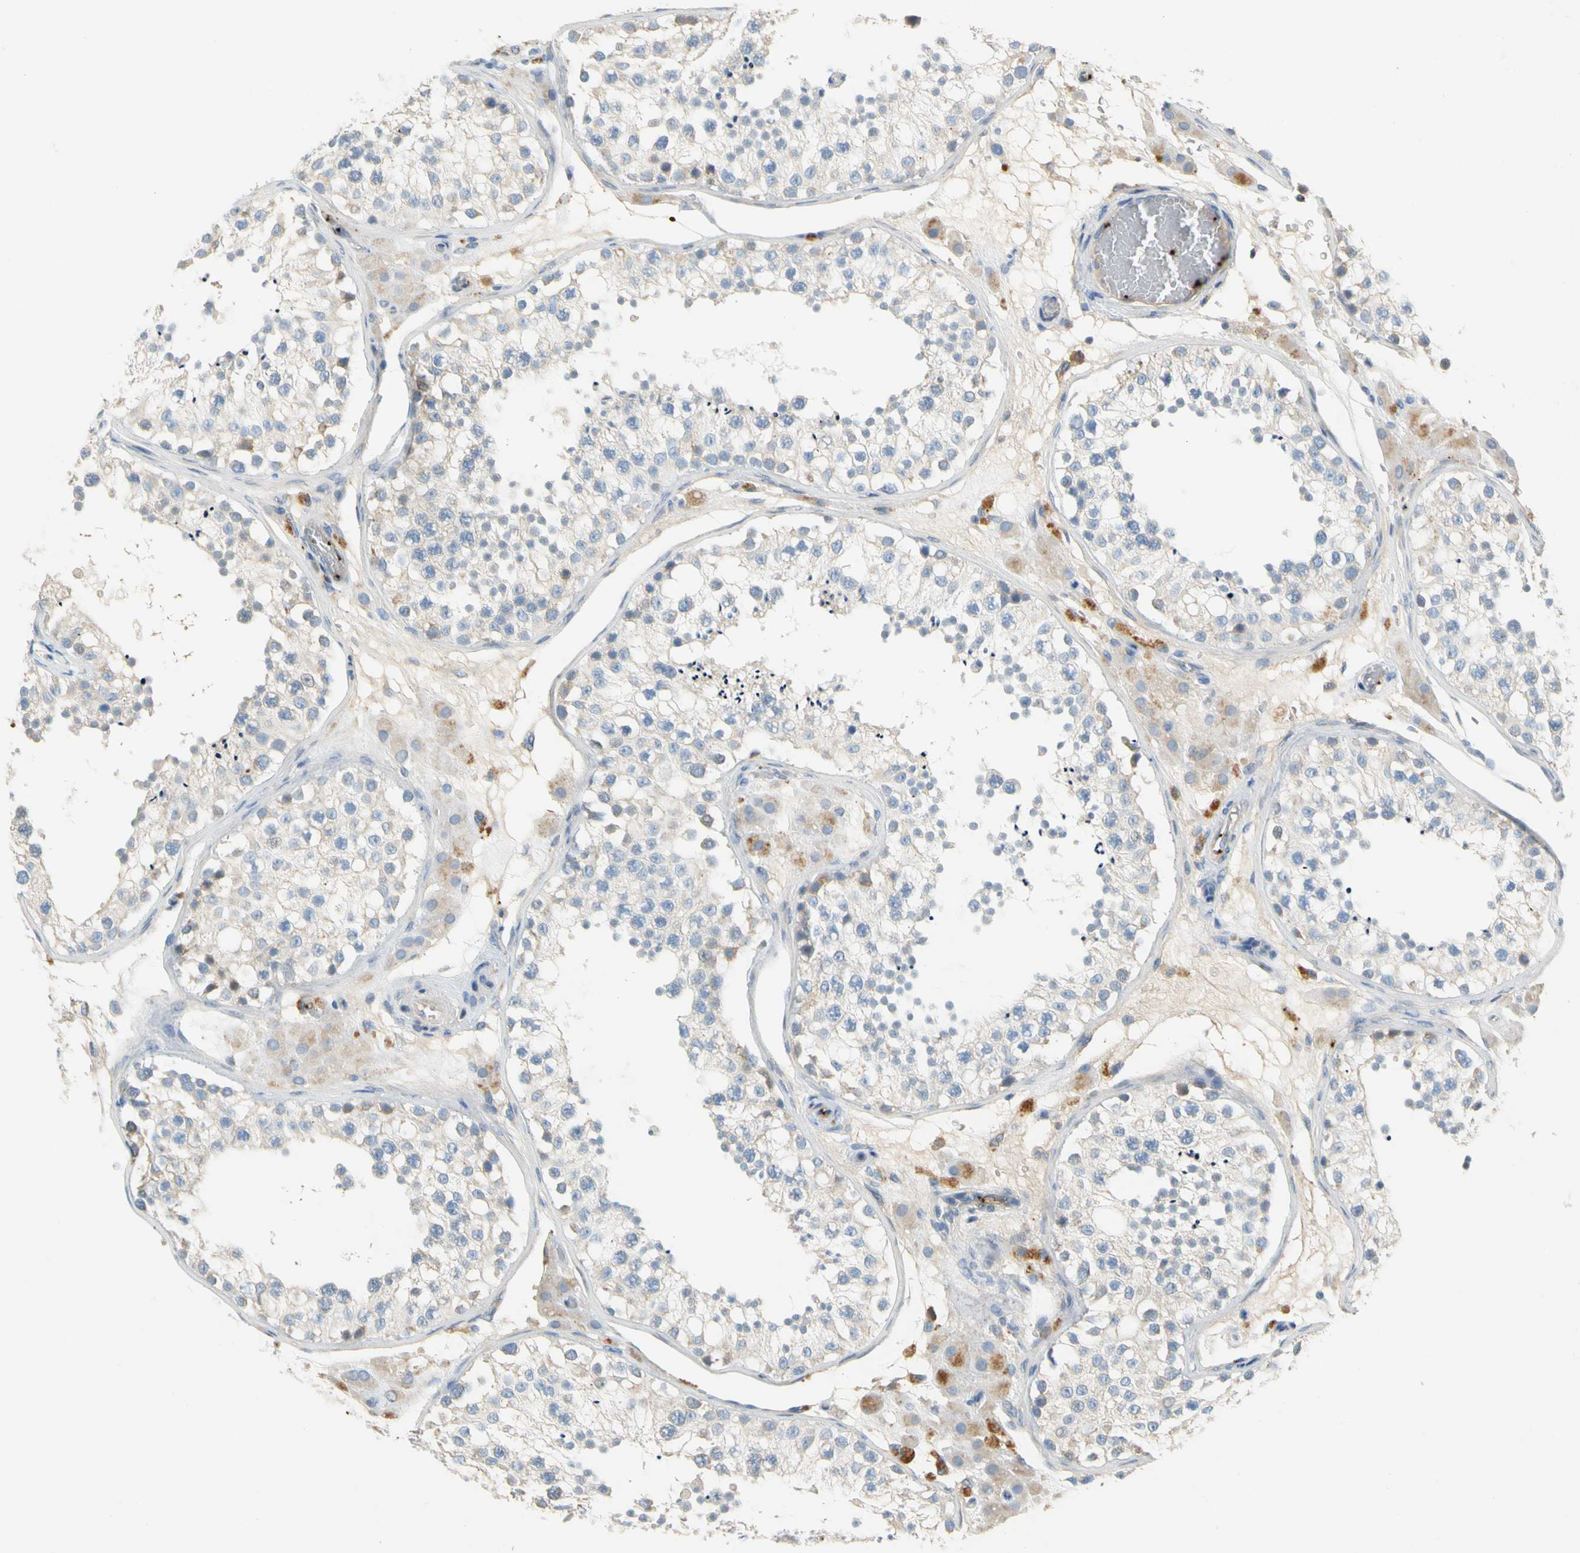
{"staining": {"intensity": "weak", "quantity": "<25%", "location": "cytoplasmic/membranous"}, "tissue": "testis", "cell_type": "Cells in seminiferous ducts", "image_type": "normal", "snomed": [{"axis": "morphology", "description": "Normal tissue, NOS"}, {"axis": "topography", "description": "Testis"}], "caption": "DAB (3,3'-diaminobenzidine) immunohistochemical staining of unremarkable human testis demonstrates no significant positivity in cells in seminiferous ducts.", "gene": "ENSG00000288796", "patient": {"sex": "male", "age": 26}}